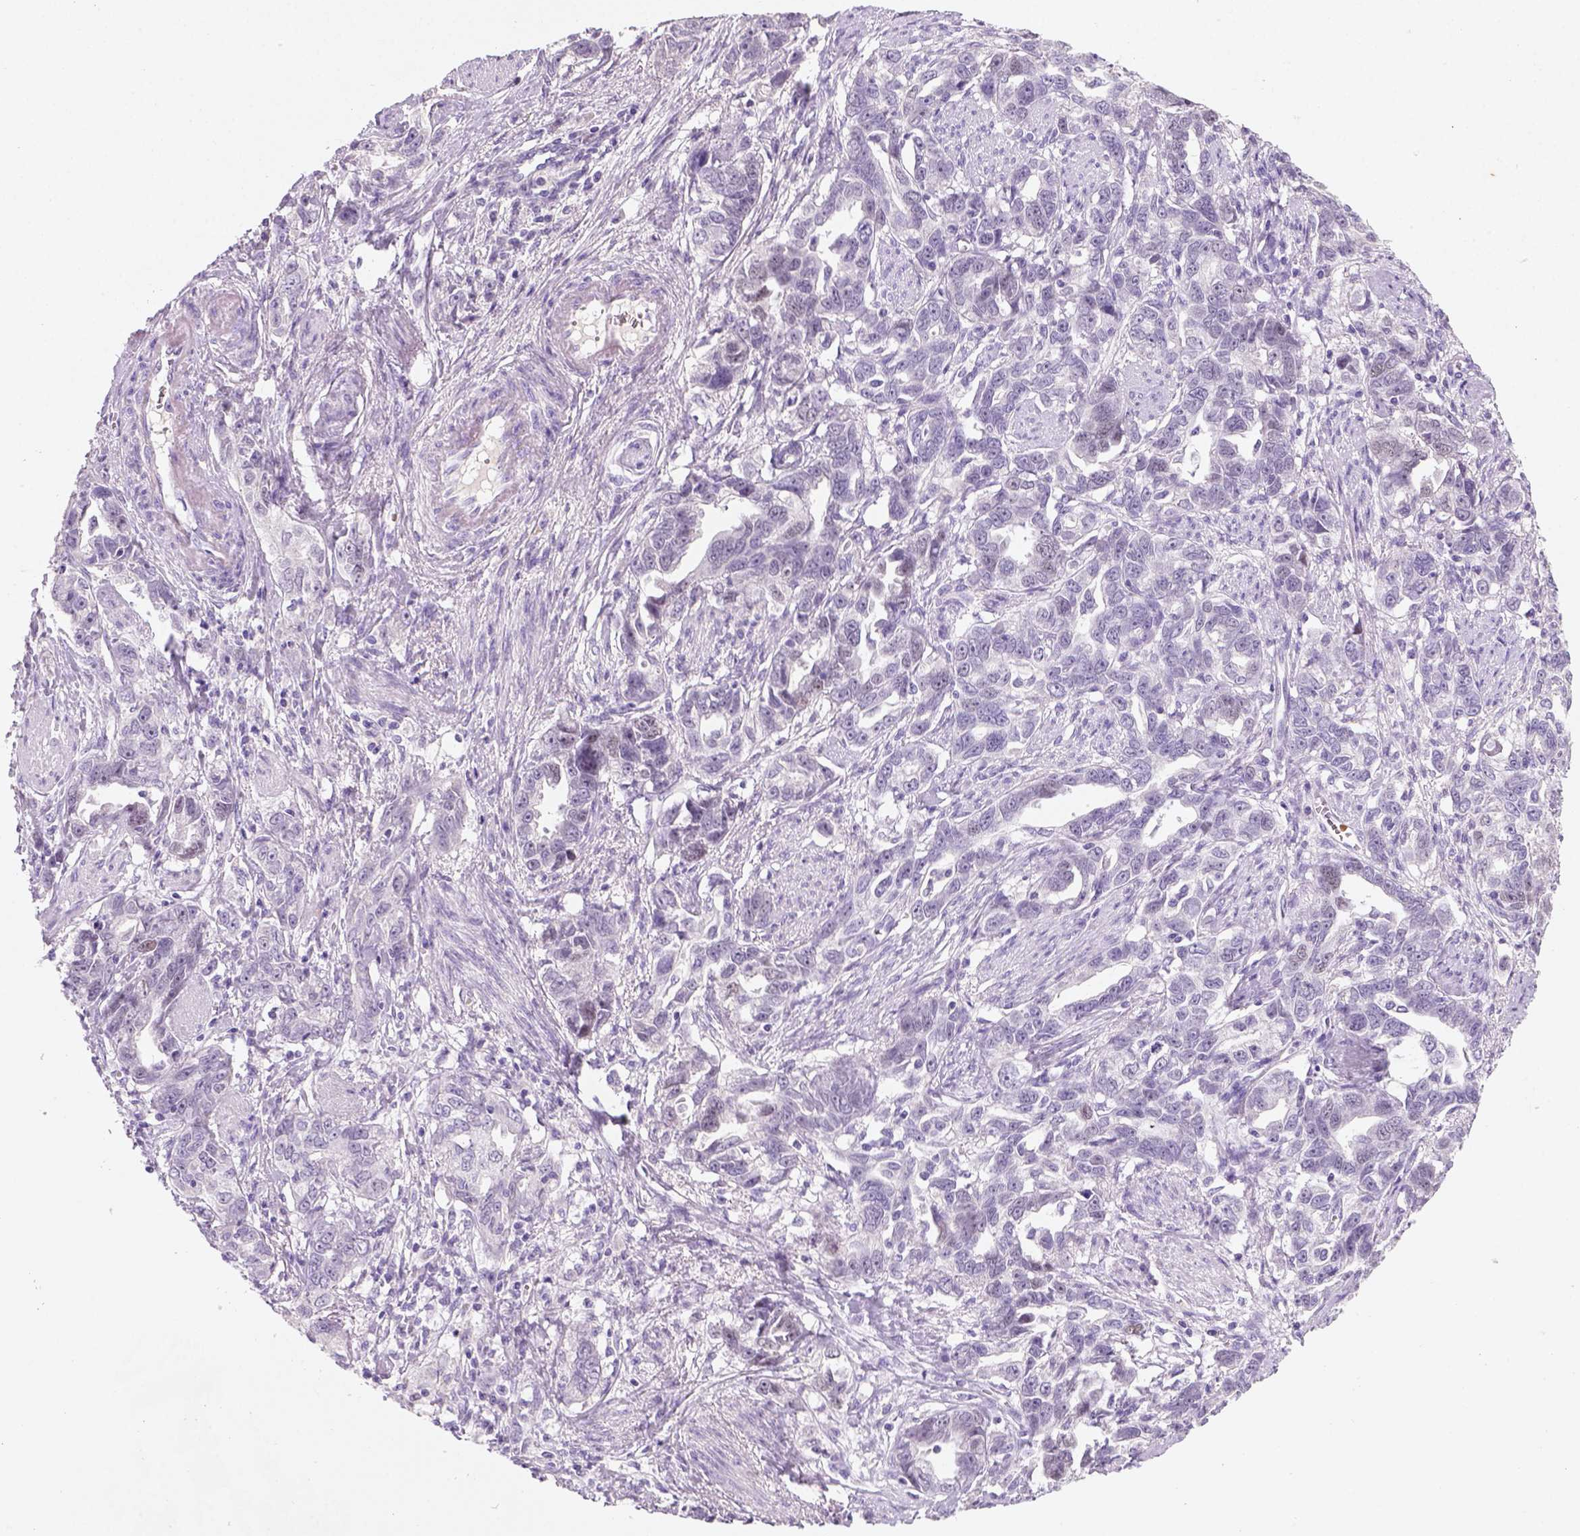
{"staining": {"intensity": "negative", "quantity": "none", "location": "none"}, "tissue": "ovarian cancer", "cell_type": "Tumor cells", "image_type": "cancer", "snomed": [{"axis": "morphology", "description": "Cystadenocarcinoma, serous, NOS"}, {"axis": "topography", "description": "Ovary"}], "caption": "Histopathology image shows no significant protein expression in tumor cells of ovarian serous cystadenocarcinoma. The staining was performed using DAB (3,3'-diaminobenzidine) to visualize the protein expression in brown, while the nuclei were stained in blue with hematoxylin (Magnification: 20x).", "gene": "ZMAT4", "patient": {"sex": "female", "age": 51}}